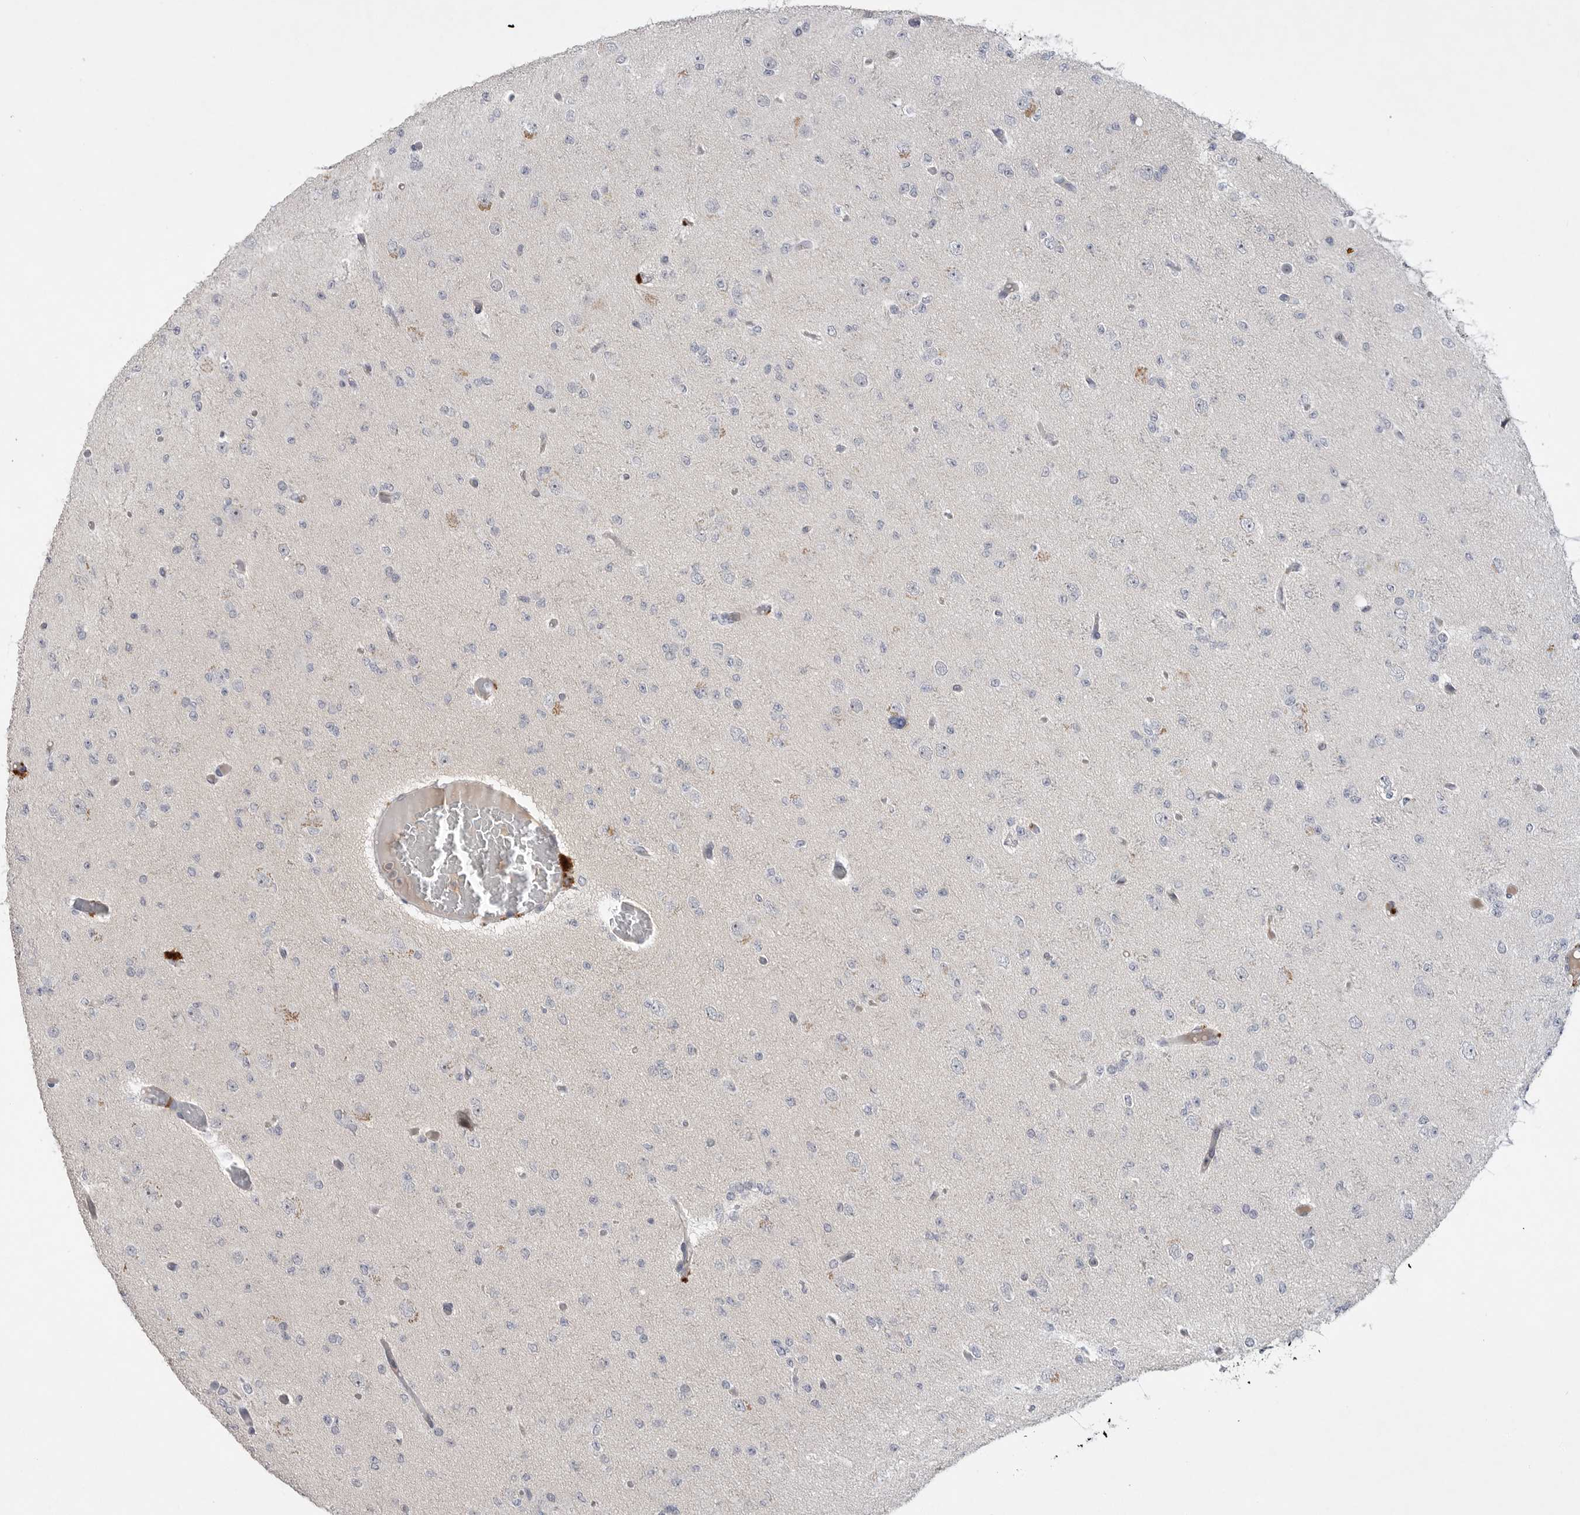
{"staining": {"intensity": "negative", "quantity": "none", "location": "none"}, "tissue": "glioma", "cell_type": "Tumor cells", "image_type": "cancer", "snomed": [{"axis": "morphology", "description": "Glioma, malignant, Low grade"}, {"axis": "topography", "description": "Brain"}], "caption": "Tumor cells are negative for protein expression in human malignant glioma (low-grade). The staining is performed using DAB brown chromogen with nuclei counter-stained in using hematoxylin.", "gene": "ITGAD", "patient": {"sex": "female", "age": 22}}